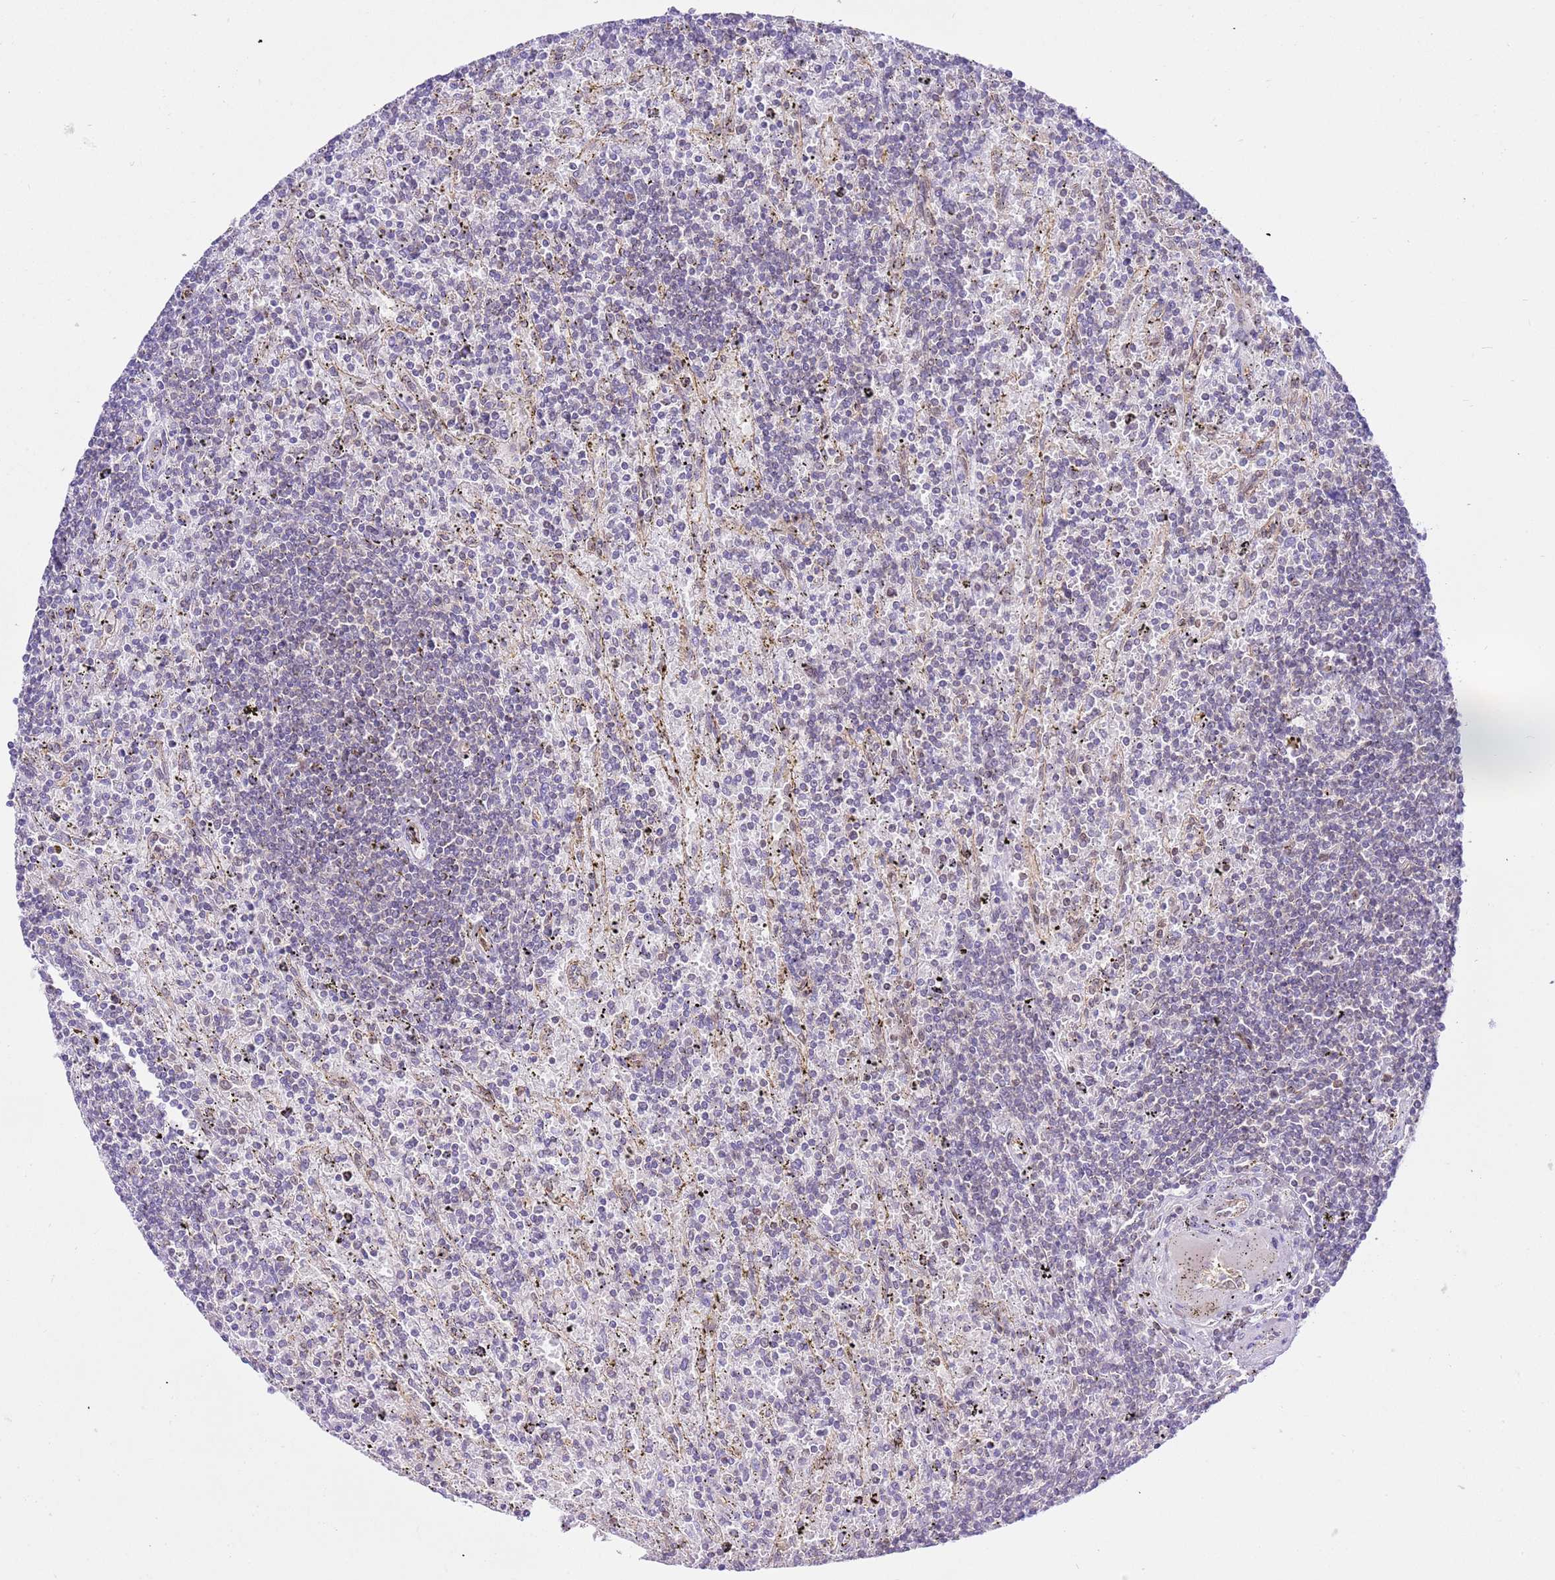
{"staining": {"intensity": "negative", "quantity": "none", "location": "none"}, "tissue": "lymphoma", "cell_type": "Tumor cells", "image_type": "cancer", "snomed": [{"axis": "morphology", "description": "Malignant lymphoma, non-Hodgkin's type, Low grade"}, {"axis": "topography", "description": "Spleen"}], "caption": "Immunohistochemical staining of human lymphoma shows no significant positivity in tumor cells.", "gene": "TRIM37", "patient": {"sex": "male", "age": 76}}